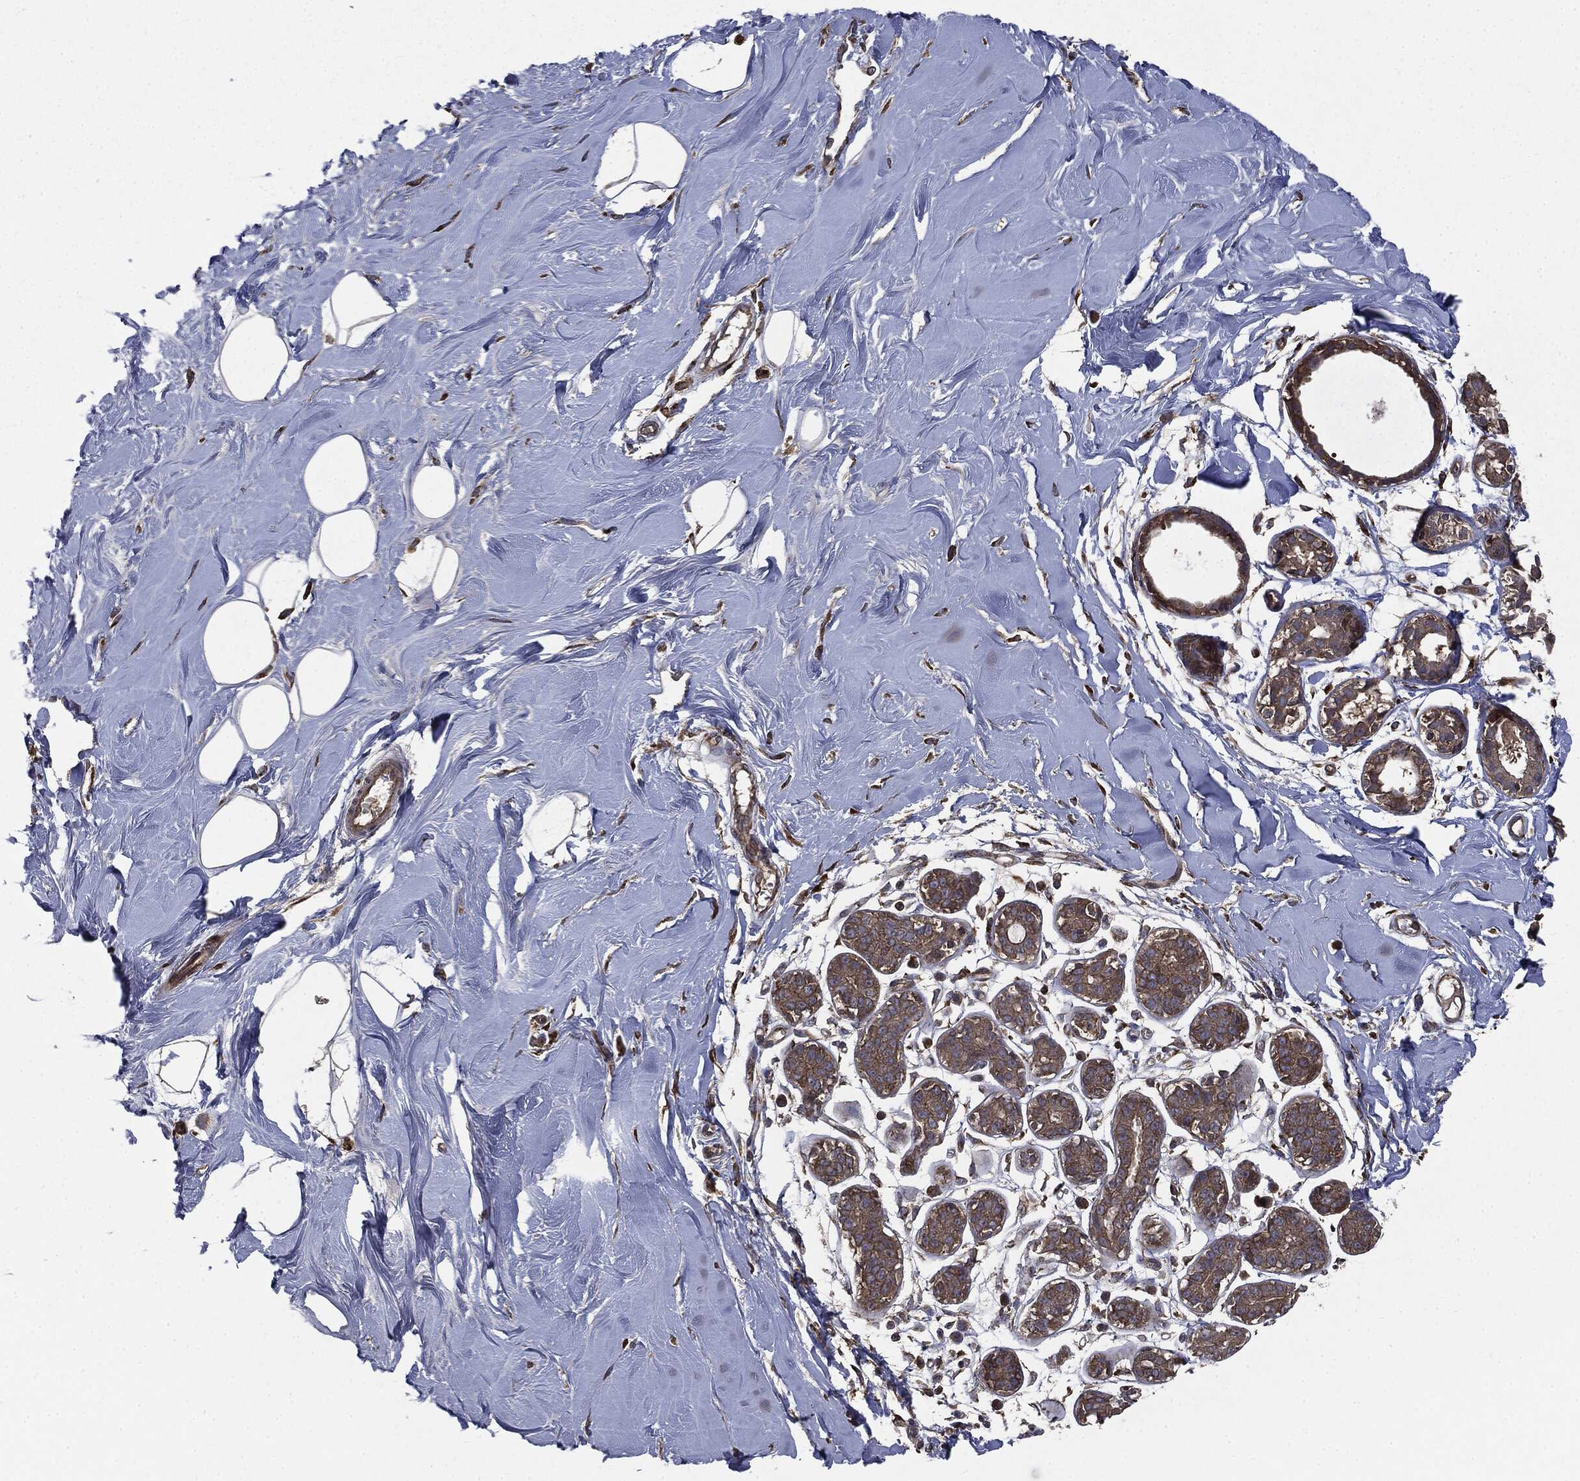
{"staining": {"intensity": "moderate", "quantity": "25%-75%", "location": "cytoplasmic/membranous"}, "tissue": "soft tissue", "cell_type": "Fibroblasts", "image_type": "normal", "snomed": [{"axis": "morphology", "description": "Normal tissue, NOS"}, {"axis": "topography", "description": "Breast"}], "caption": "A high-resolution histopathology image shows immunohistochemistry staining of benign soft tissue, which demonstrates moderate cytoplasmic/membranous staining in approximately 25%-75% of fibroblasts.", "gene": "PLOD3", "patient": {"sex": "female", "age": 49}}